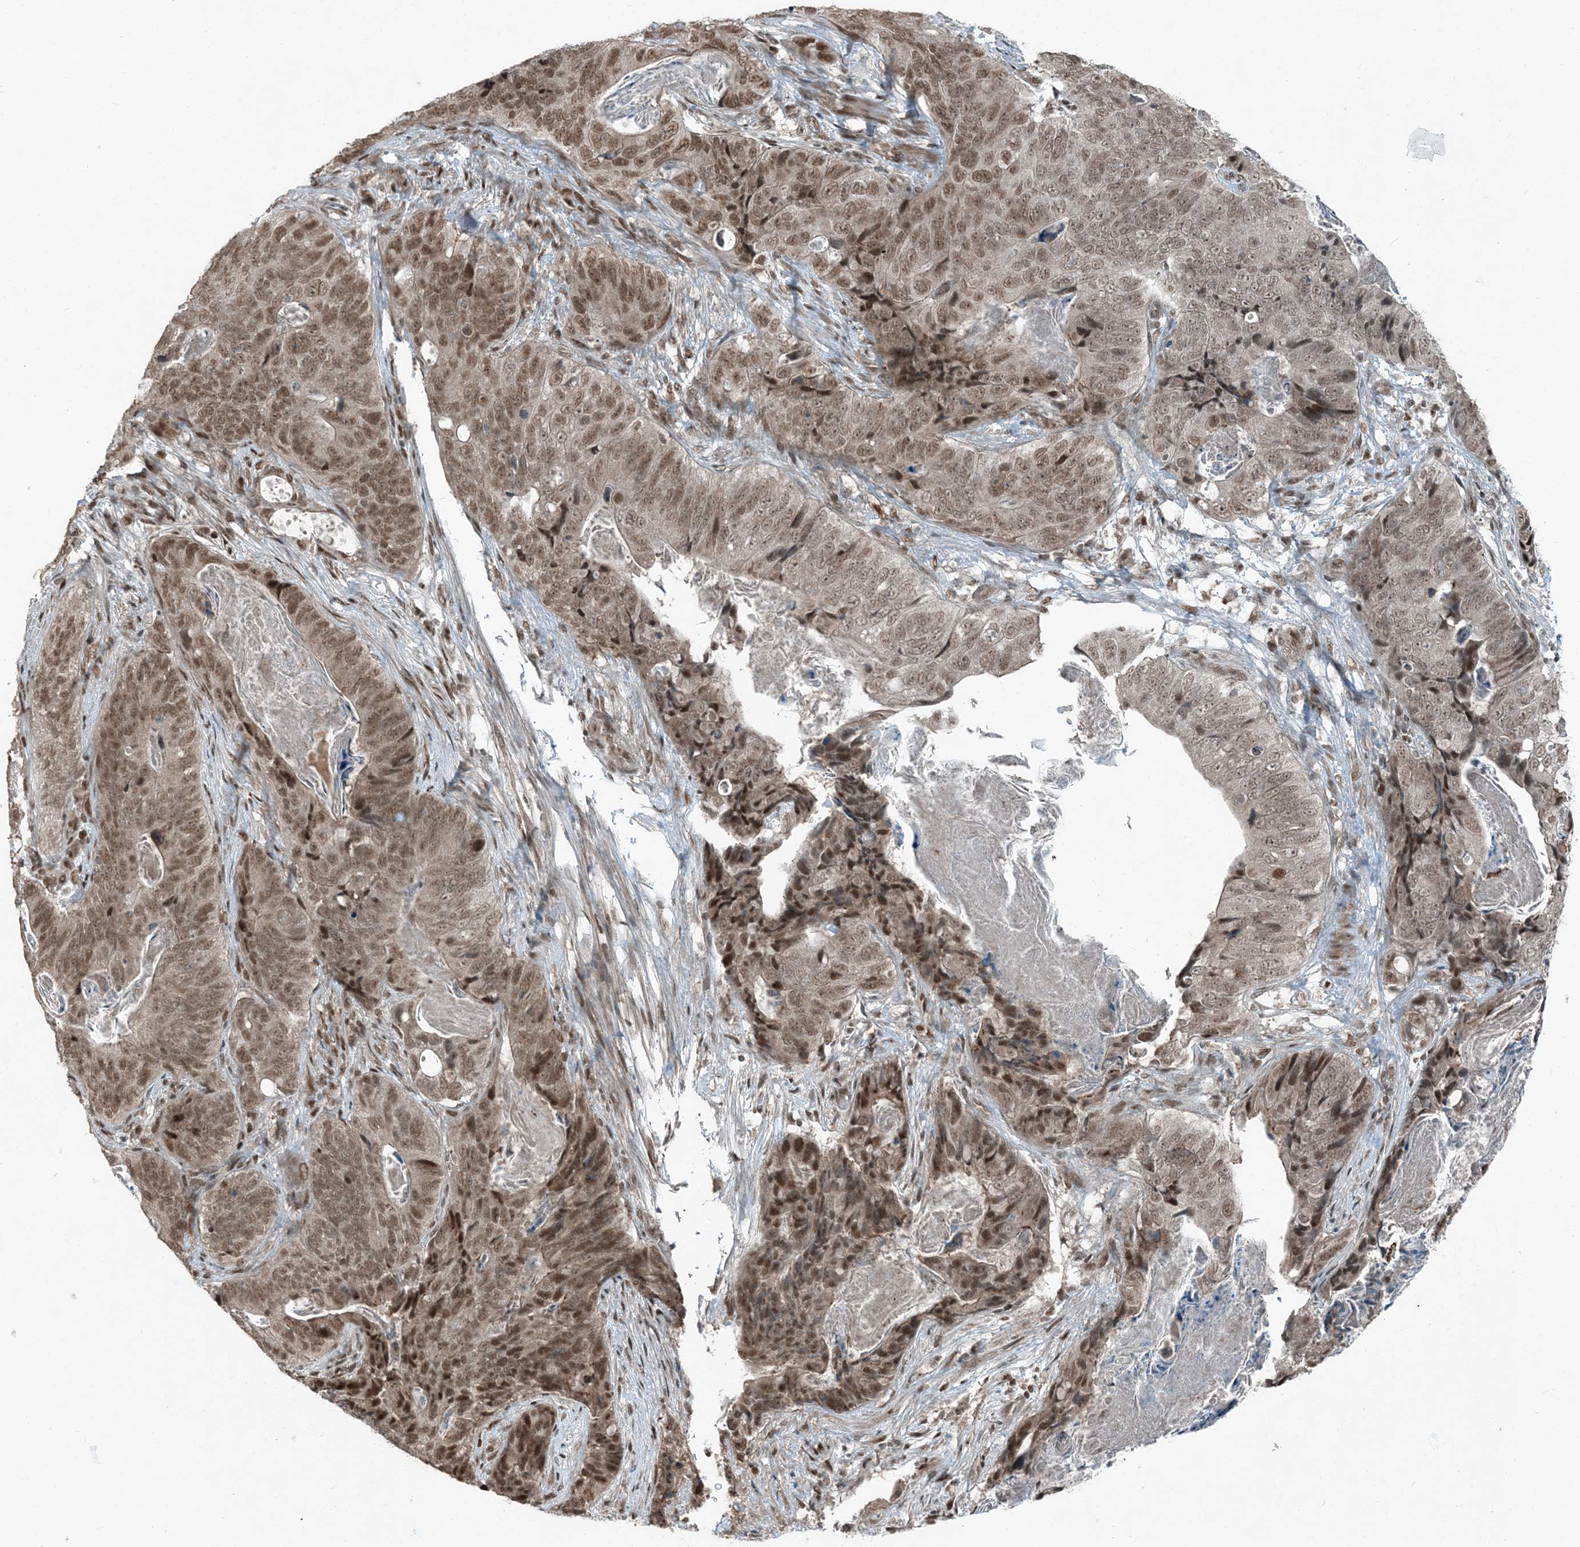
{"staining": {"intensity": "moderate", "quantity": ">75%", "location": "nuclear"}, "tissue": "stomach cancer", "cell_type": "Tumor cells", "image_type": "cancer", "snomed": [{"axis": "morphology", "description": "Normal tissue, NOS"}, {"axis": "morphology", "description": "Adenocarcinoma, NOS"}, {"axis": "topography", "description": "Stomach"}], "caption": "Immunohistochemical staining of stomach cancer demonstrates medium levels of moderate nuclear staining in about >75% of tumor cells.", "gene": "TRAPPC12", "patient": {"sex": "female", "age": 89}}